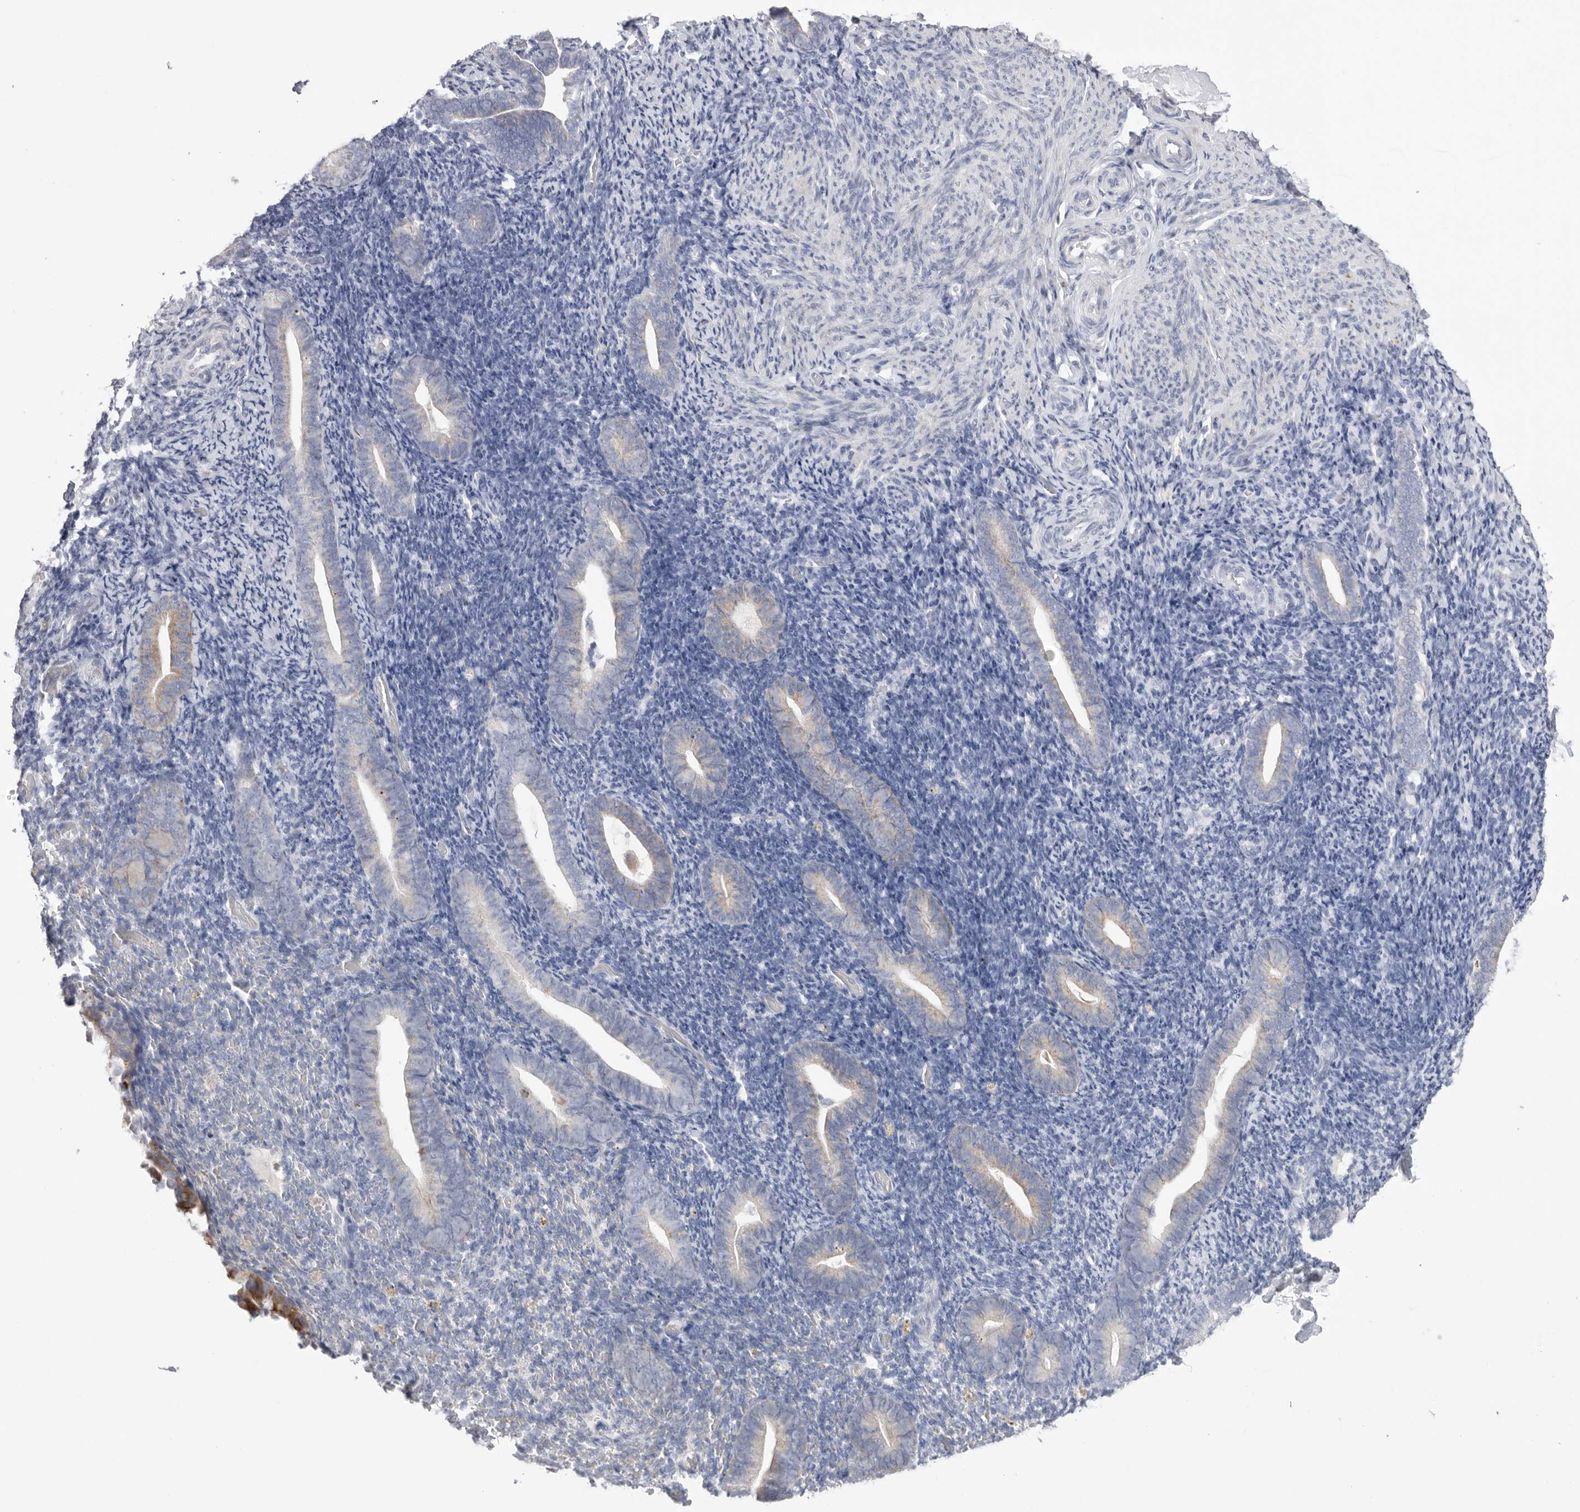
{"staining": {"intensity": "negative", "quantity": "none", "location": "none"}, "tissue": "endometrium", "cell_type": "Cells in endometrial stroma", "image_type": "normal", "snomed": [{"axis": "morphology", "description": "Normal tissue, NOS"}, {"axis": "topography", "description": "Endometrium"}], "caption": "Cells in endometrial stroma are negative for protein expression in benign human endometrium. The staining was performed using DAB to visualize the protein expression in brown, while the nuclei were stained in blue with hematoxylin (Magnification: 20x).", "gene": "VDAC3", "patient": {"sex": "female", "age": 51}}